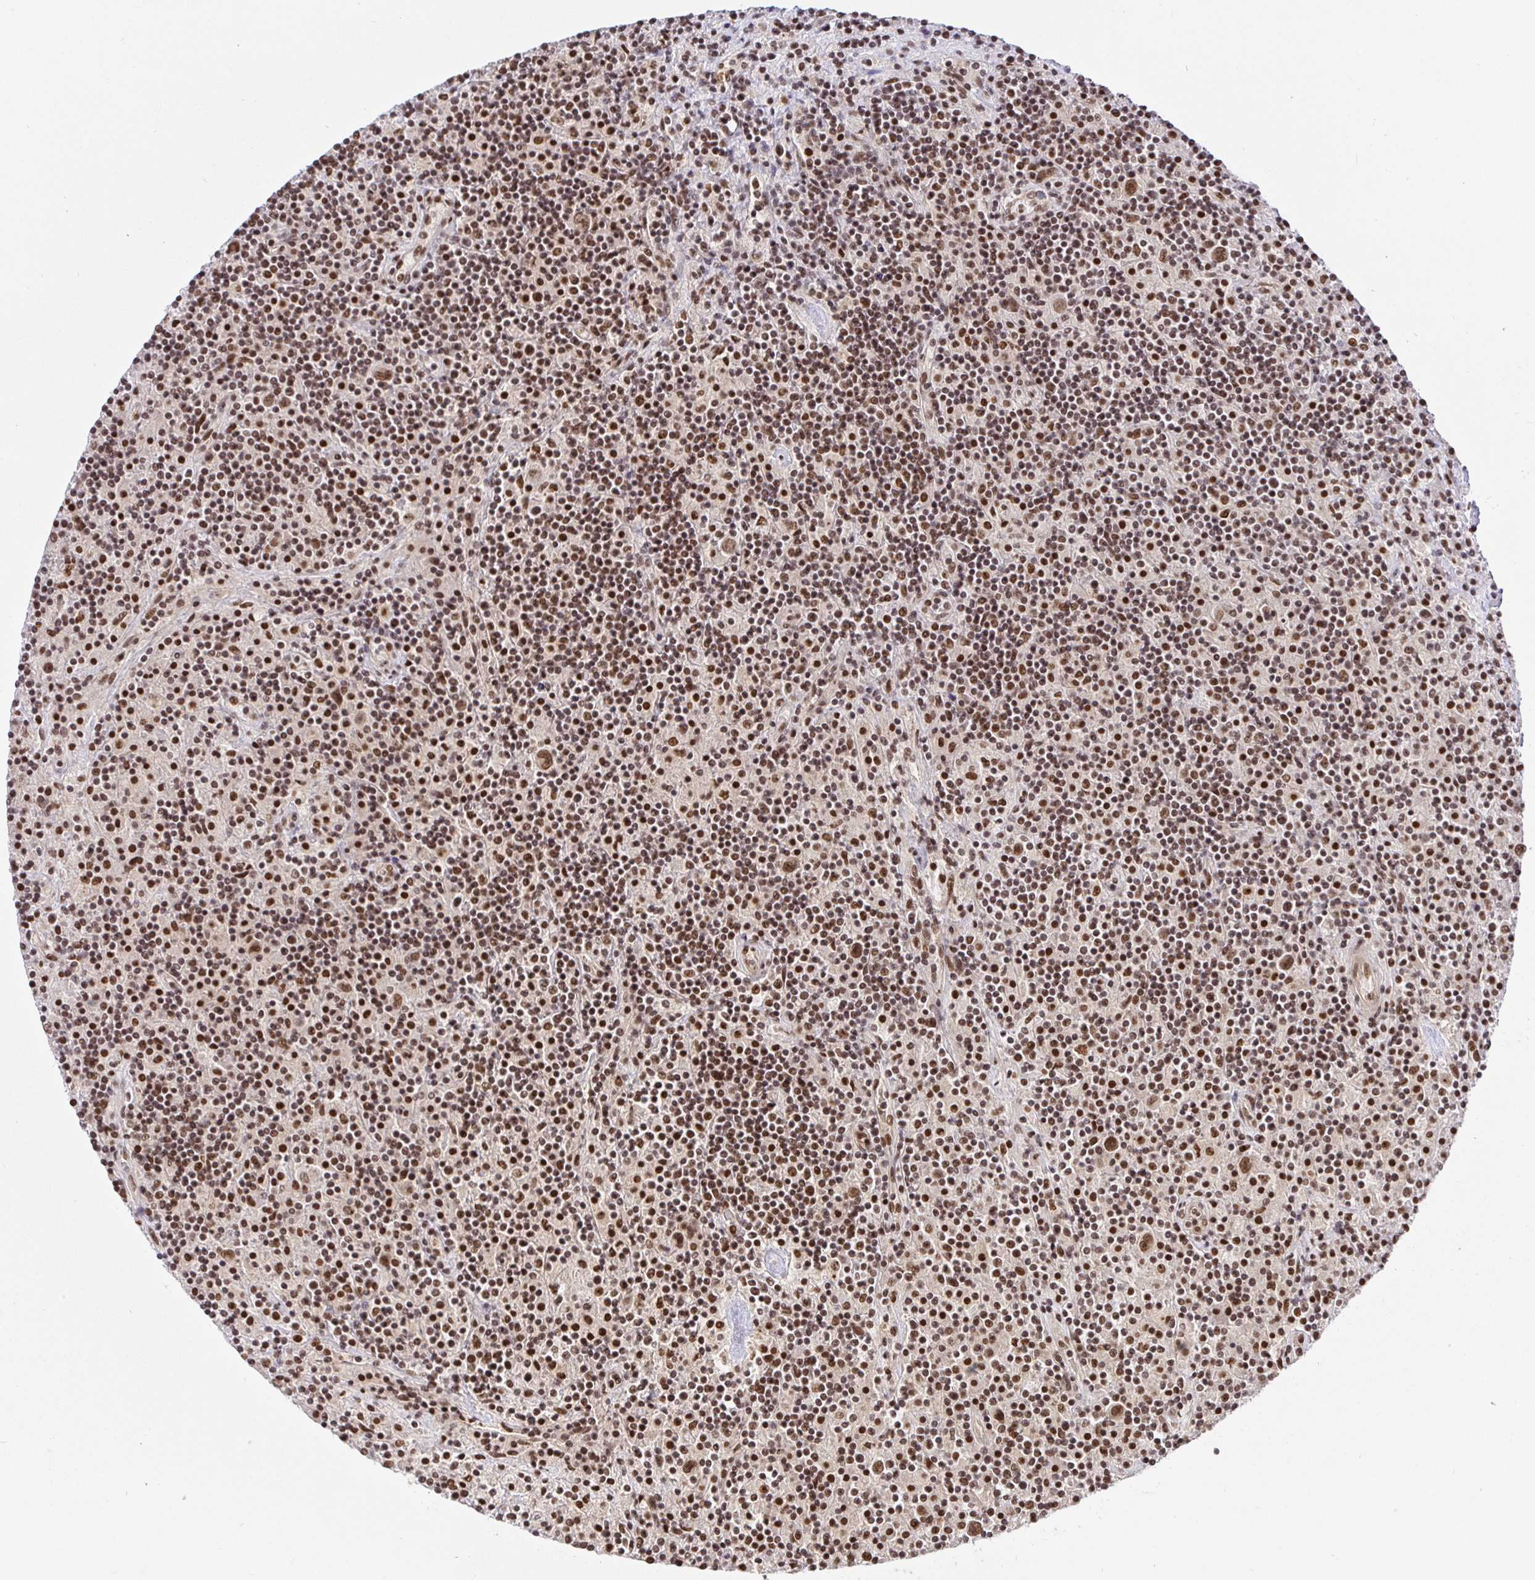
{"staining": {"intensity": "moderate", "quantity": ">75%", "location": "nuclear"}, "tissue": "lymphoma", "cell_type": "Tumor cells", "image_type": "cancer", "snomed": [{"axis": "morphology", "description": "Hodgkin's disease, NOS"}, {"axis": "topography", "description": "Lymph node"}], "caption": "Immunohistochemistry (DAB) staining of lymphoma demonstrates moderate nuclear protein positivity in approximately >75% of tumor cells.", "gene": "USF1", "patient": {"sex": "male", "age": 70}}